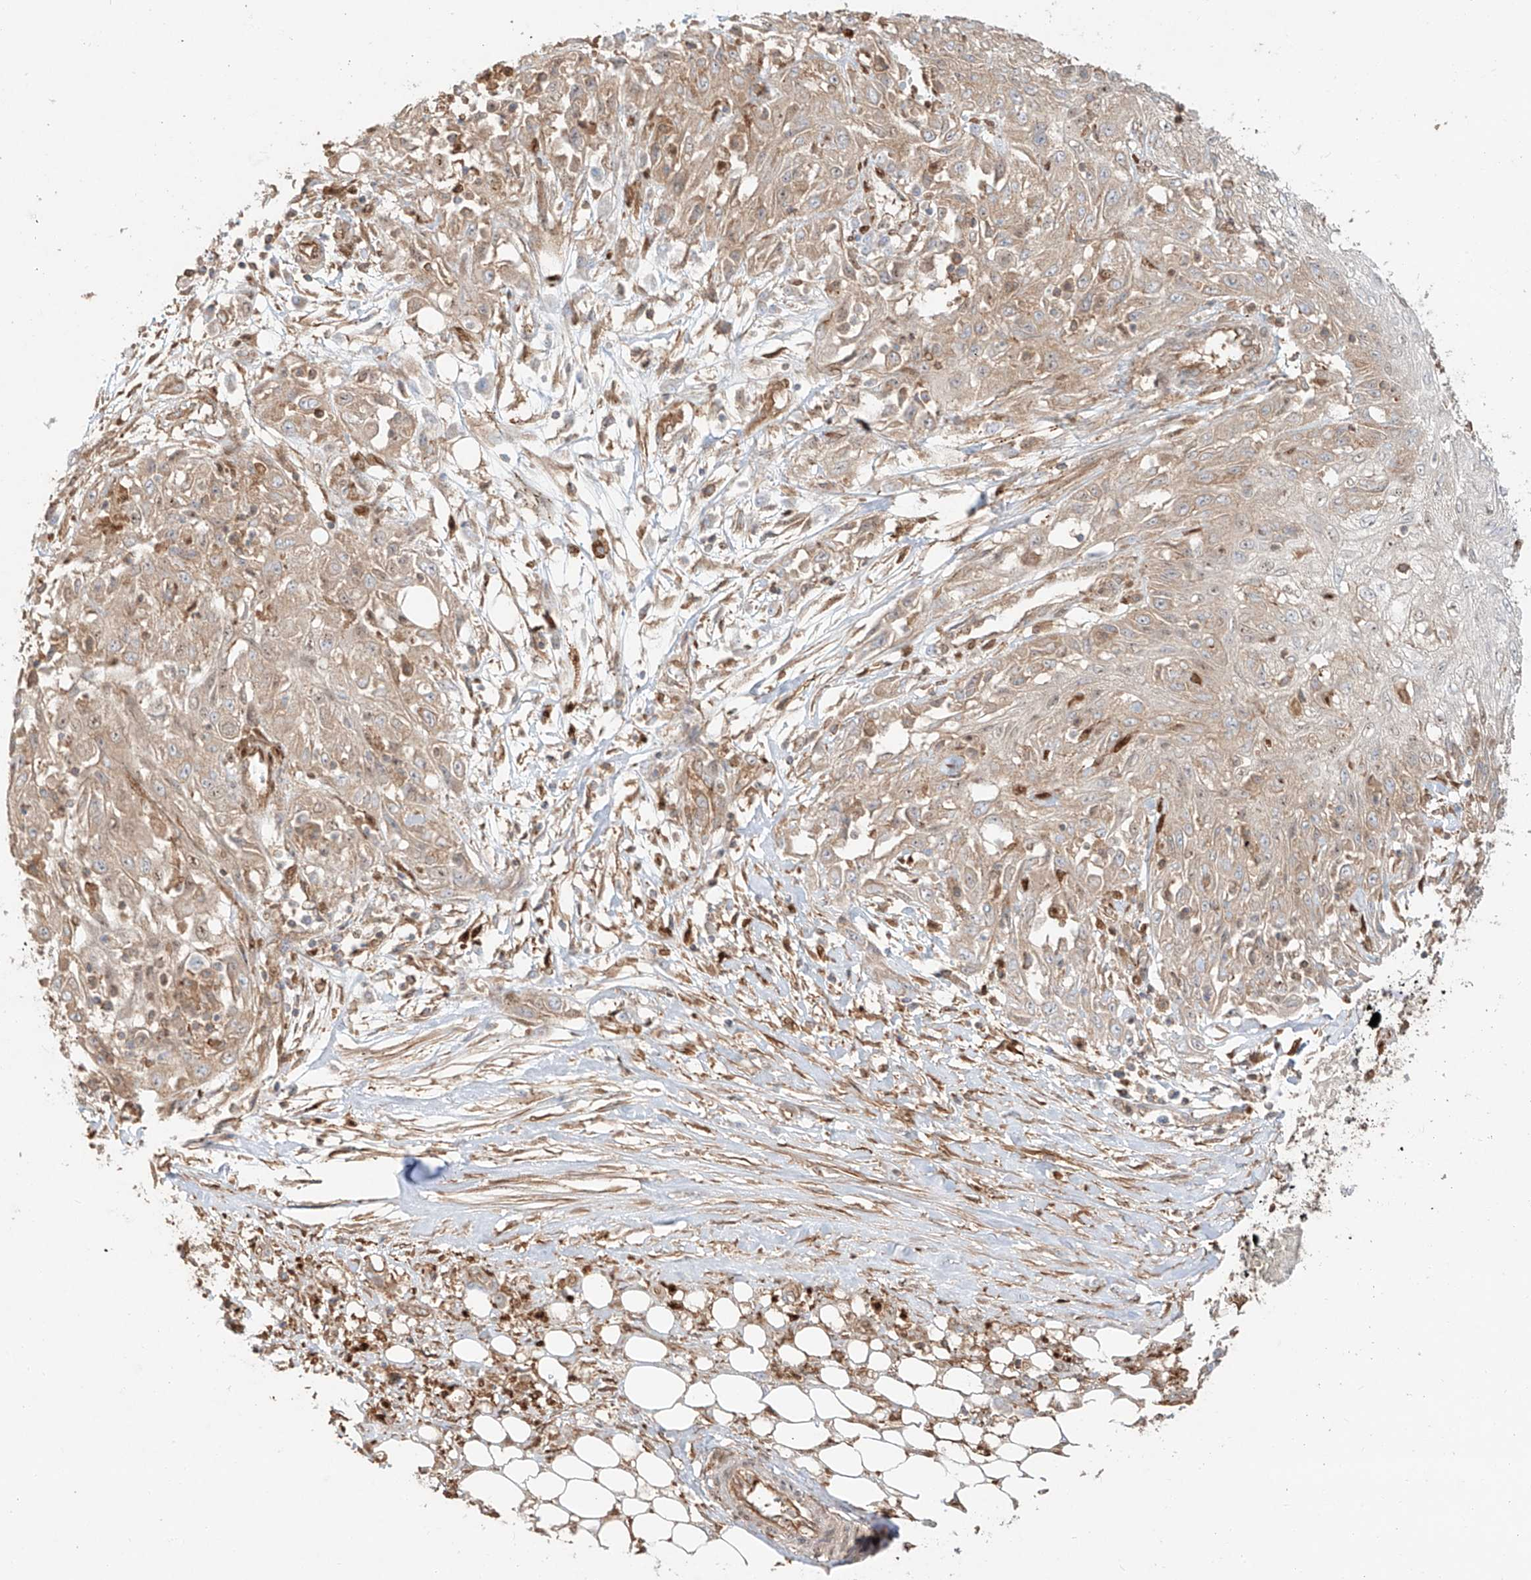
{"staining": {"intensity": "weak", "quantity": ">75%", "location": "cytoplasmic/membranous"}, "tissue": "skin cancer", "cell_type": "Tumor cells", "image_type": "cancer", "snomed": [{"axis": "morphology", "description": "Squamous cell carcinoma, NOS"}, {"axis": "morphology", "description": "Squamous cell carcinoma, metastatic, NOS"}, {"axis": "topography", "description": "Skin"}, {"axis": "topography", "description": "Lymph node"}], "caption": "IHC staining of skin cancer (squamous cell carcinoma), which reveals low levels of weak cytoplasmic/membranous positivity in approximately >75% of tumor cells indicating weak cytoplasmic/membranous protein positivity. The staining was performed using DAB (3,3'-diaminobenzidine) (brown) for protein detection and nuclei were counterstained in hematoxylin (blue).", "gene": "SNX9", "patient": {"sex": "male", "age": 75}}